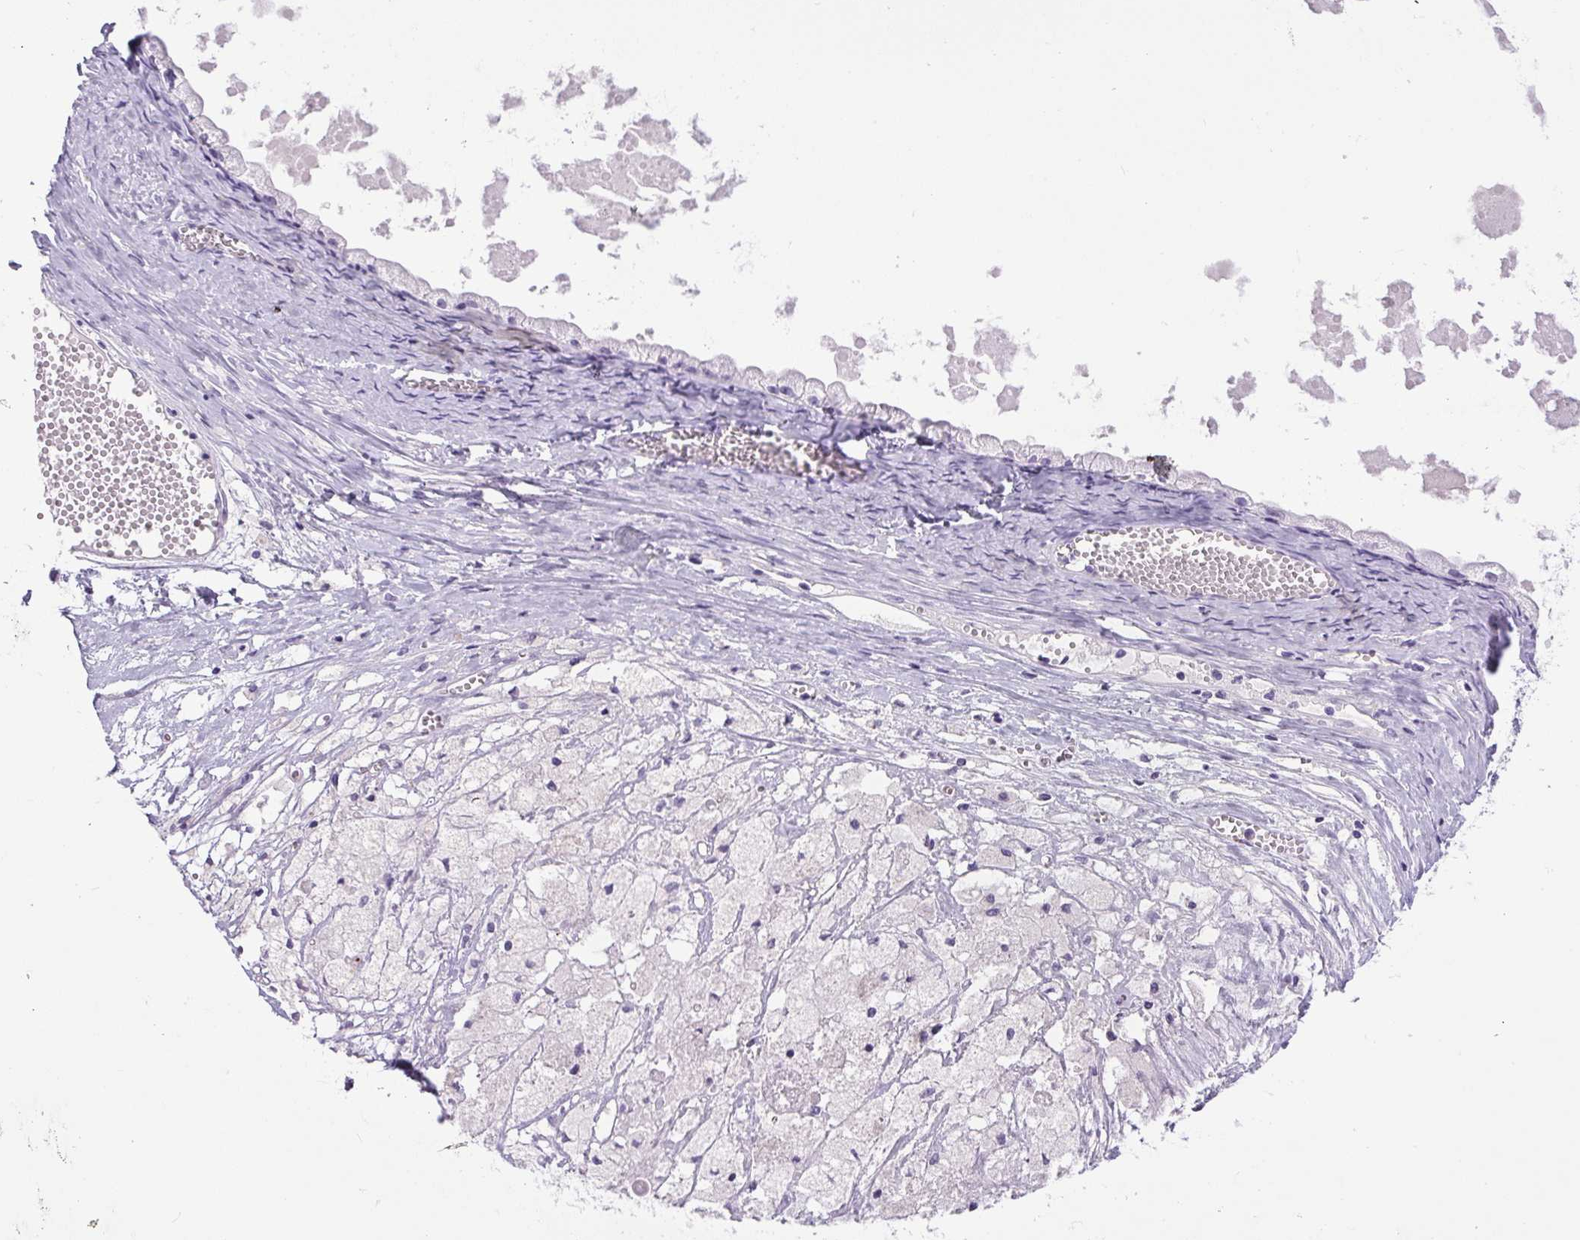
{"staining": {"intensity": "negative", "quantity": "none", "location": "none"}, "tissue": "ovarian cancer", "cell_type": "Tumor cells", "image_type": "cancer", "snomed": [{"axis": "morphology", "description": "Cystadenocarcinoma, mucinous, NOS"}, {"axis": "topography", "description": "Ovary"}], "caption": "Immunohistochemistry photomicrograph of neoplastic tissue: human ovarian cancer stained with DAB displays no significant protein positivity in tumor cells. (DAB immunohistochemistry (IHC), high magnification).", "gene": "CHGA", "patient": {"sex": "female", "age": 61}}